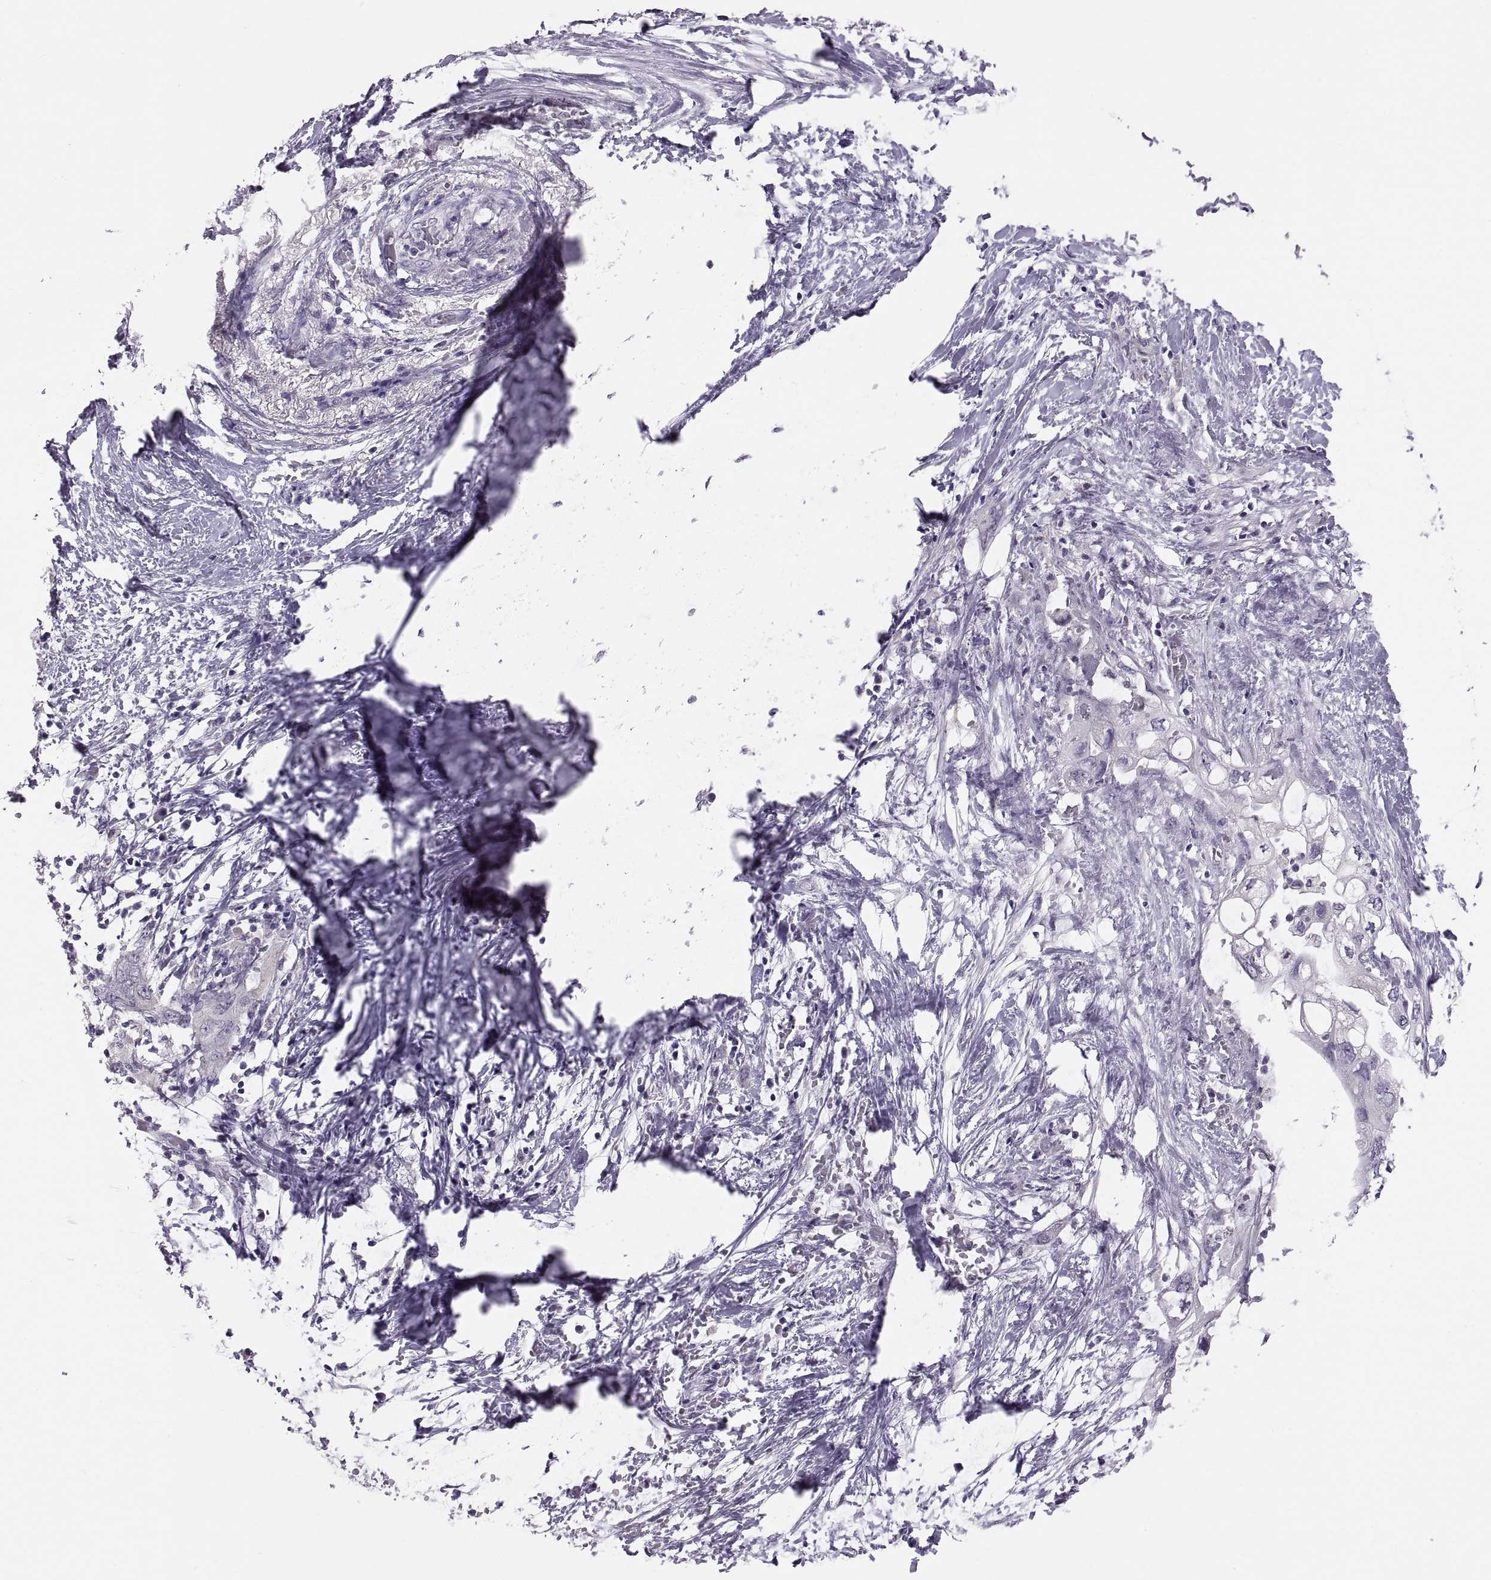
{"staining": {"intensity": "negative", "quantity": "none", "location": "none"}, "tissue": "pancreatic cancer", "cell_type": "Tumor cells", "image_type": "cancer", "snomed": [{"axis": "morphology", "description": "Adenocarcinoma, NOS"}, {"axis": "topography", "description": "Pancreas"}], "caption": "Immunohistochemical staining of pancreatic cancer (adenocarcinoma) reveals no significant staining in tumor cells. Nuclei are stained in blue.", "gene": "ADH6", "patient": {"sex": "female", "age": 72}}